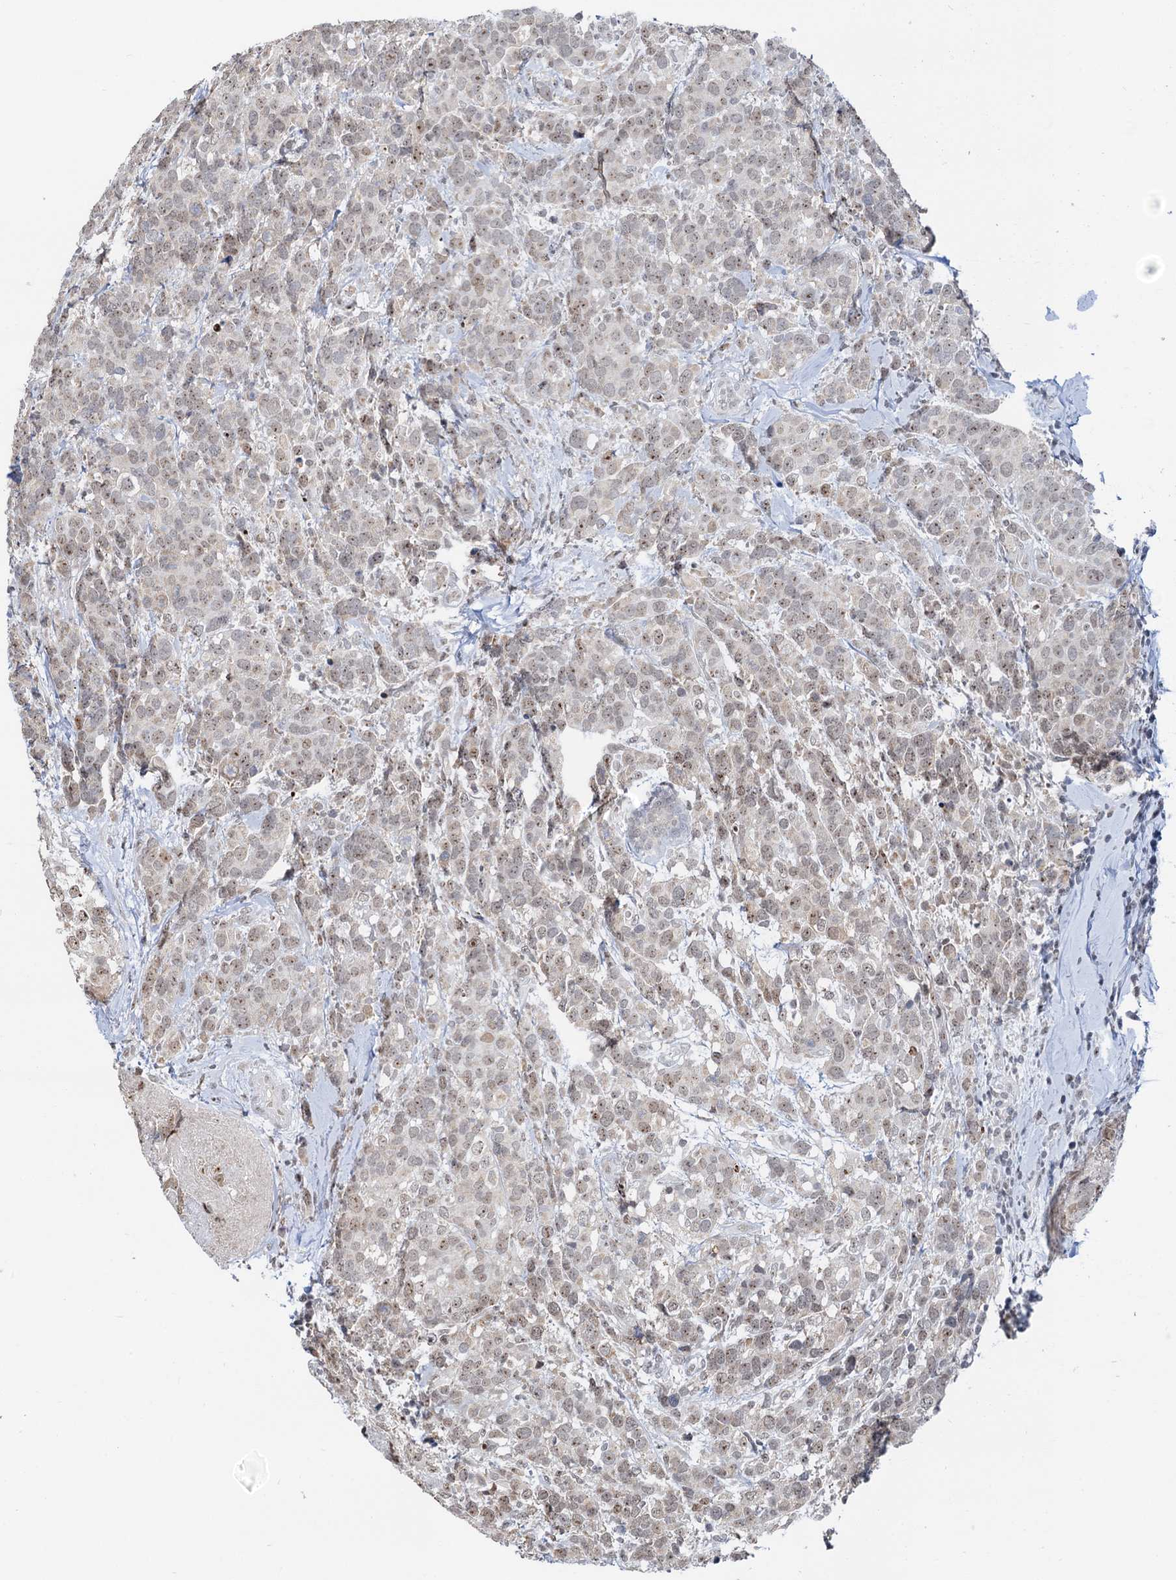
{"staining": {"intensity": "weak", "quantity": "25%-75%", "location": "nuclear"}, "tissue": "breast cancer", "cell_type": "Tumor cells", "image_type": "cancer", "snomed": [{"axis": "morphology", "description": "Lobular carcinoma"}, {"axis": "topography", "description": "Breast"}], "caption": "The immunohistochemical stain labels weak nuclear positivity in tumor cells of breast cancer (lobular carcinoma) tissue.", "gene": "NAT10", "patient": {"sex": "female", "age": 59}}